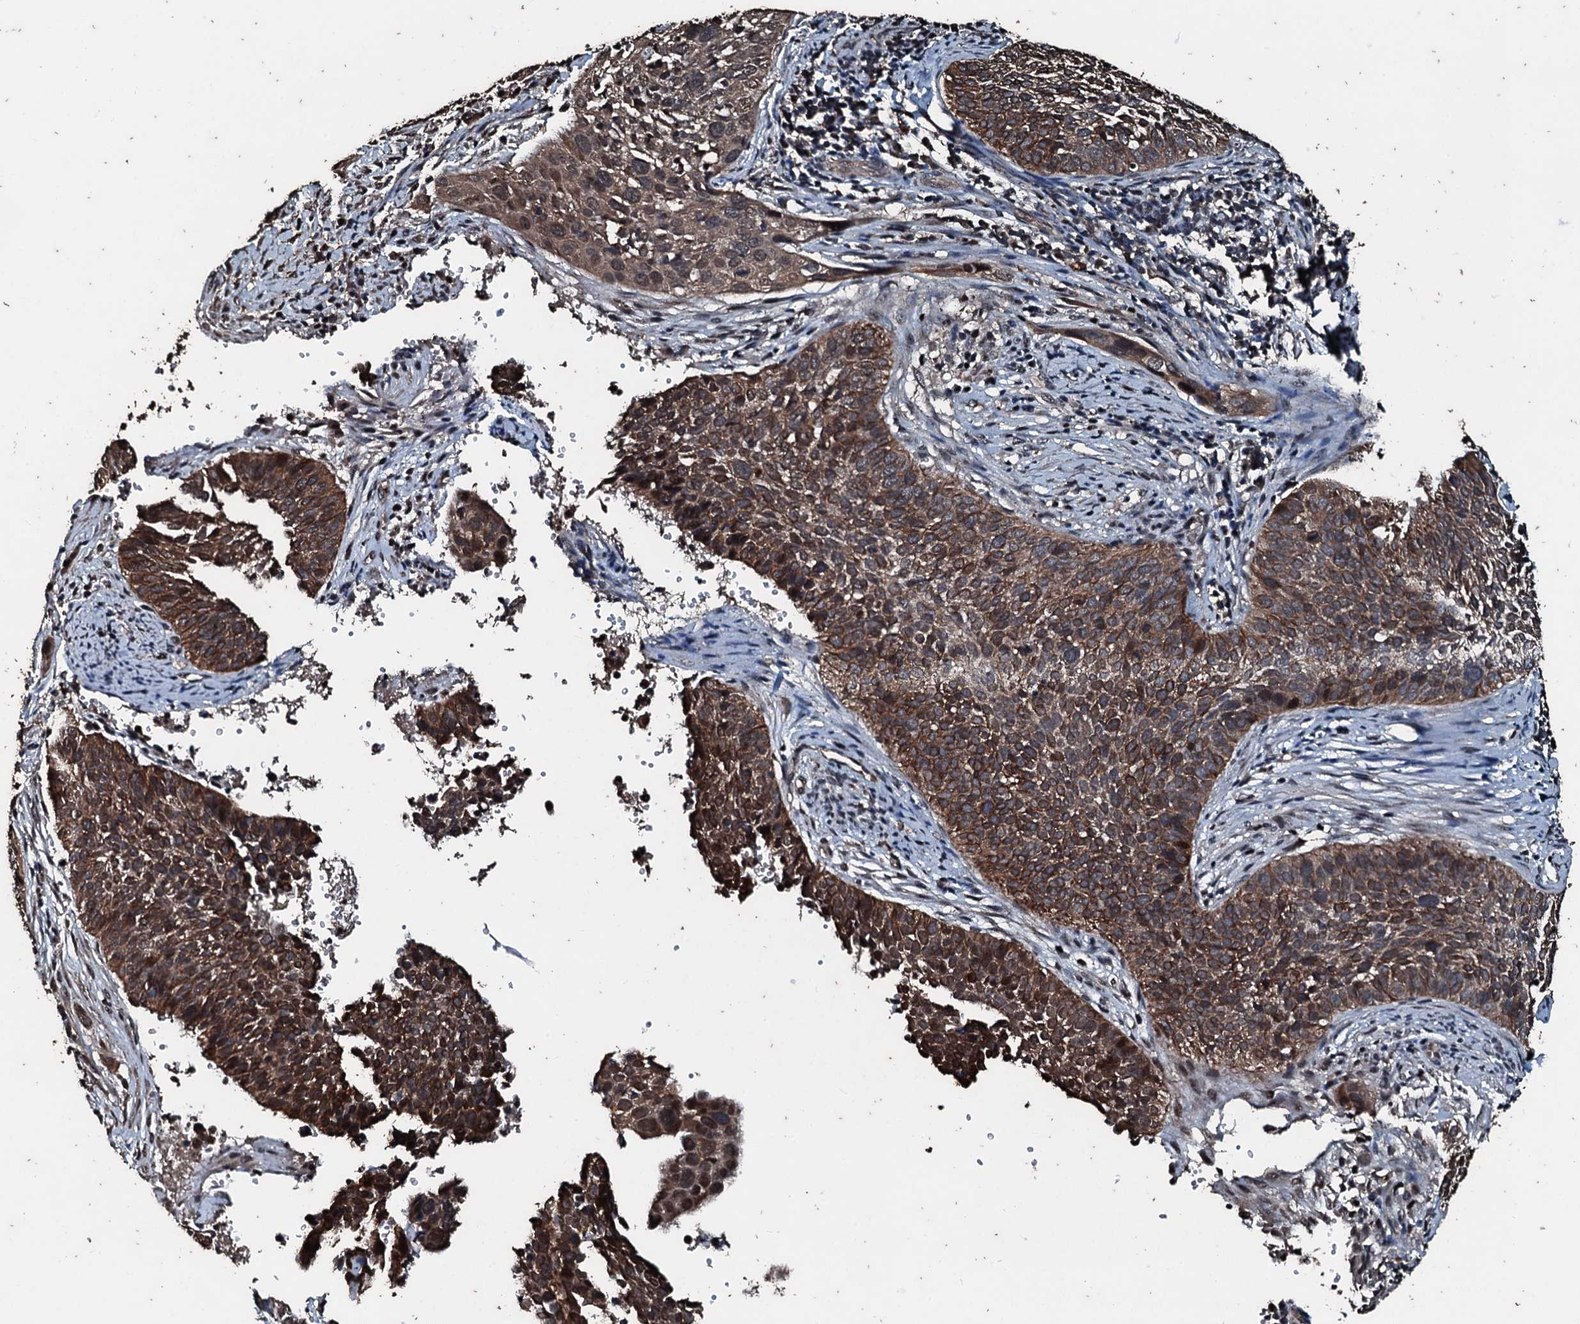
{"staining": {"intensity": "moderate", "quantity": ">75%", "location": "cytoplasmic/membranous"}, "tissue": "cervical cancer", "cell_type": "Tumor cells", "image_type": "cancer", "snomed": [{"axis": "morphology", "description": "Squamous cell carcinoma, NOS"}, {"axis": "topography", "description": "Cervix"}], "caption": "Tumor cells reveal medium levels of moderate cytoplasmic/membranous expression in approximately >75% of cells in human cervical squamous cell carcinoma.", "gene": "FAAP24", "patient": {"sex": "female", "age": 34}}